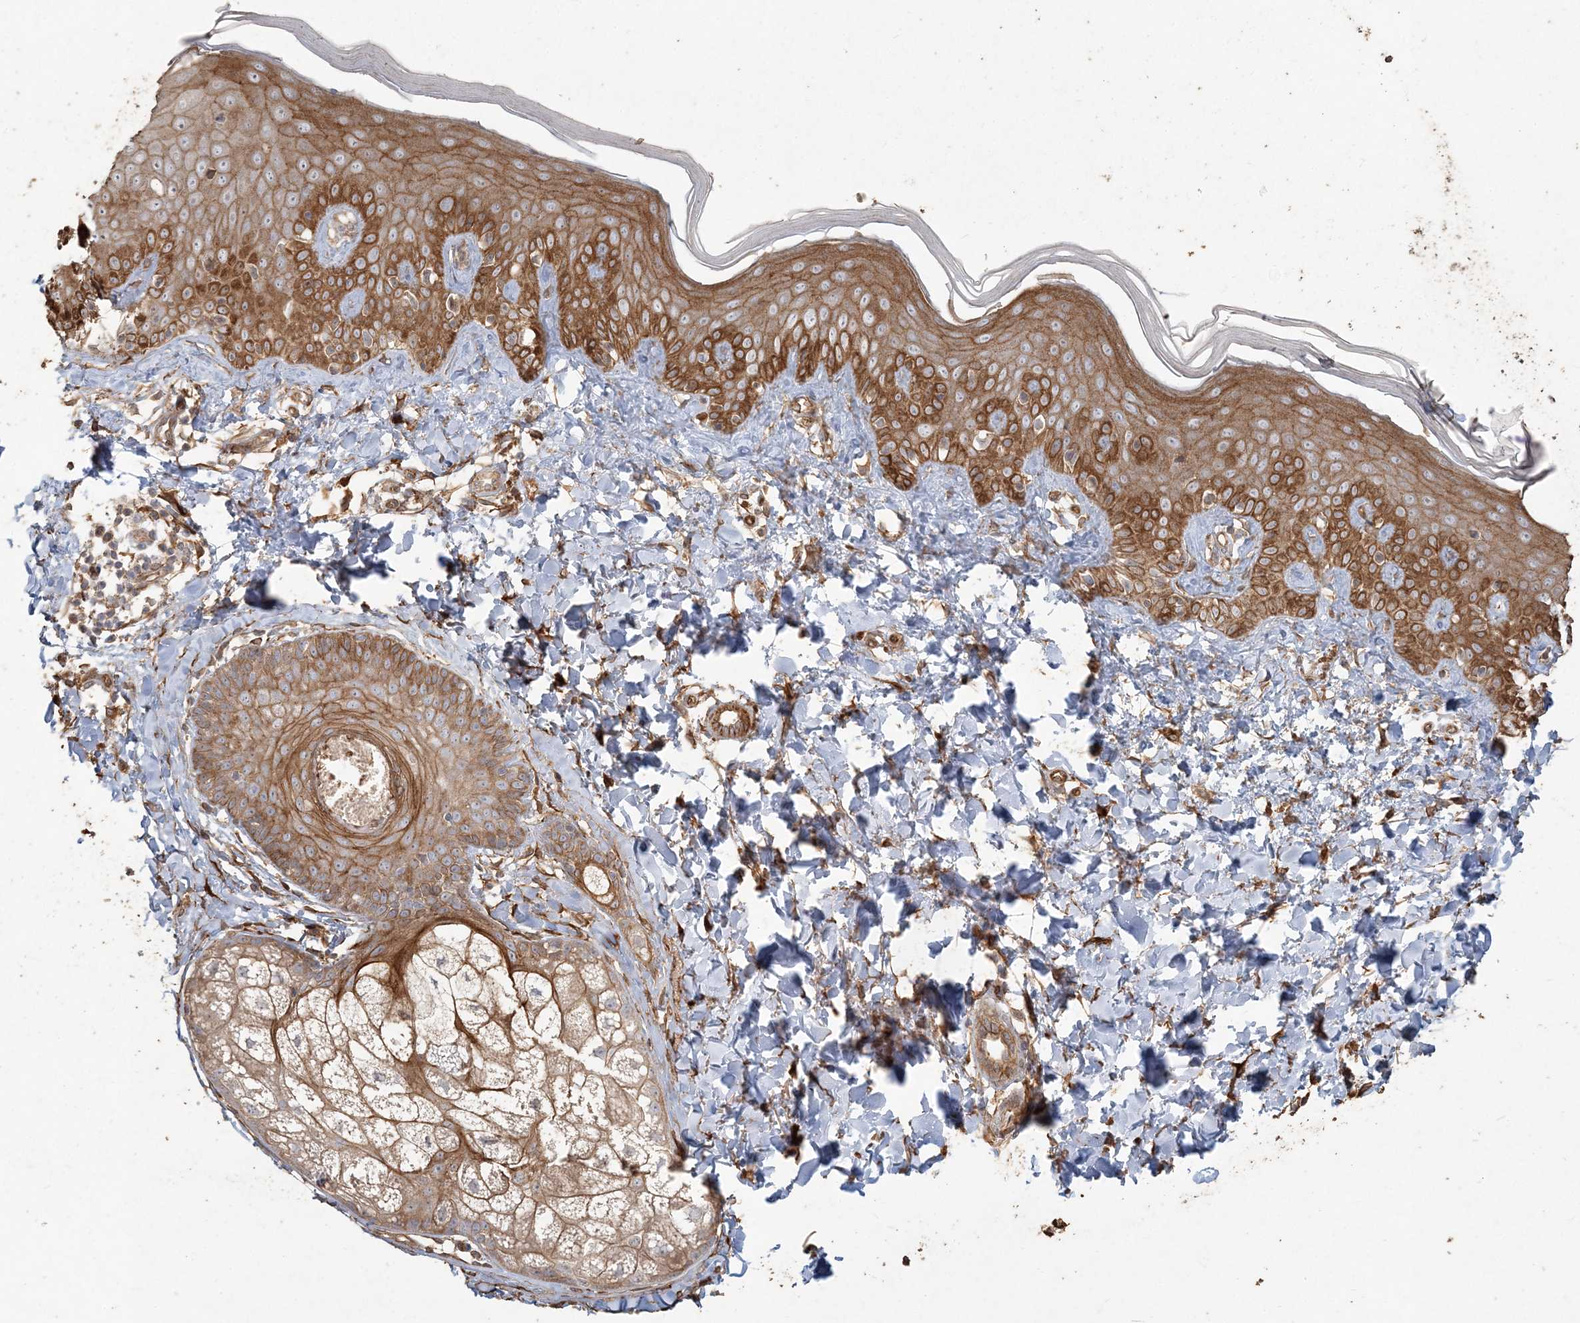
{"staining": {"intensity": "moderate", "quantity": ">75%", "location": "cytoplasmic/membranous"}, "tissue": "skin", "cell_type": "Fibroblasts", "image_type": "normal", "snomed": [{"axis": "morphology", "description": "Normal tissue, NOS"}, {"axis": "topography", "description": "Skin"}], "caption": "Moderate cytoplasmic/membranous expression is present in about >75% of fibroblasts in unremarkable skin.", "gene": "RNF145", "patient": {"sex": "male", "age": 52}}